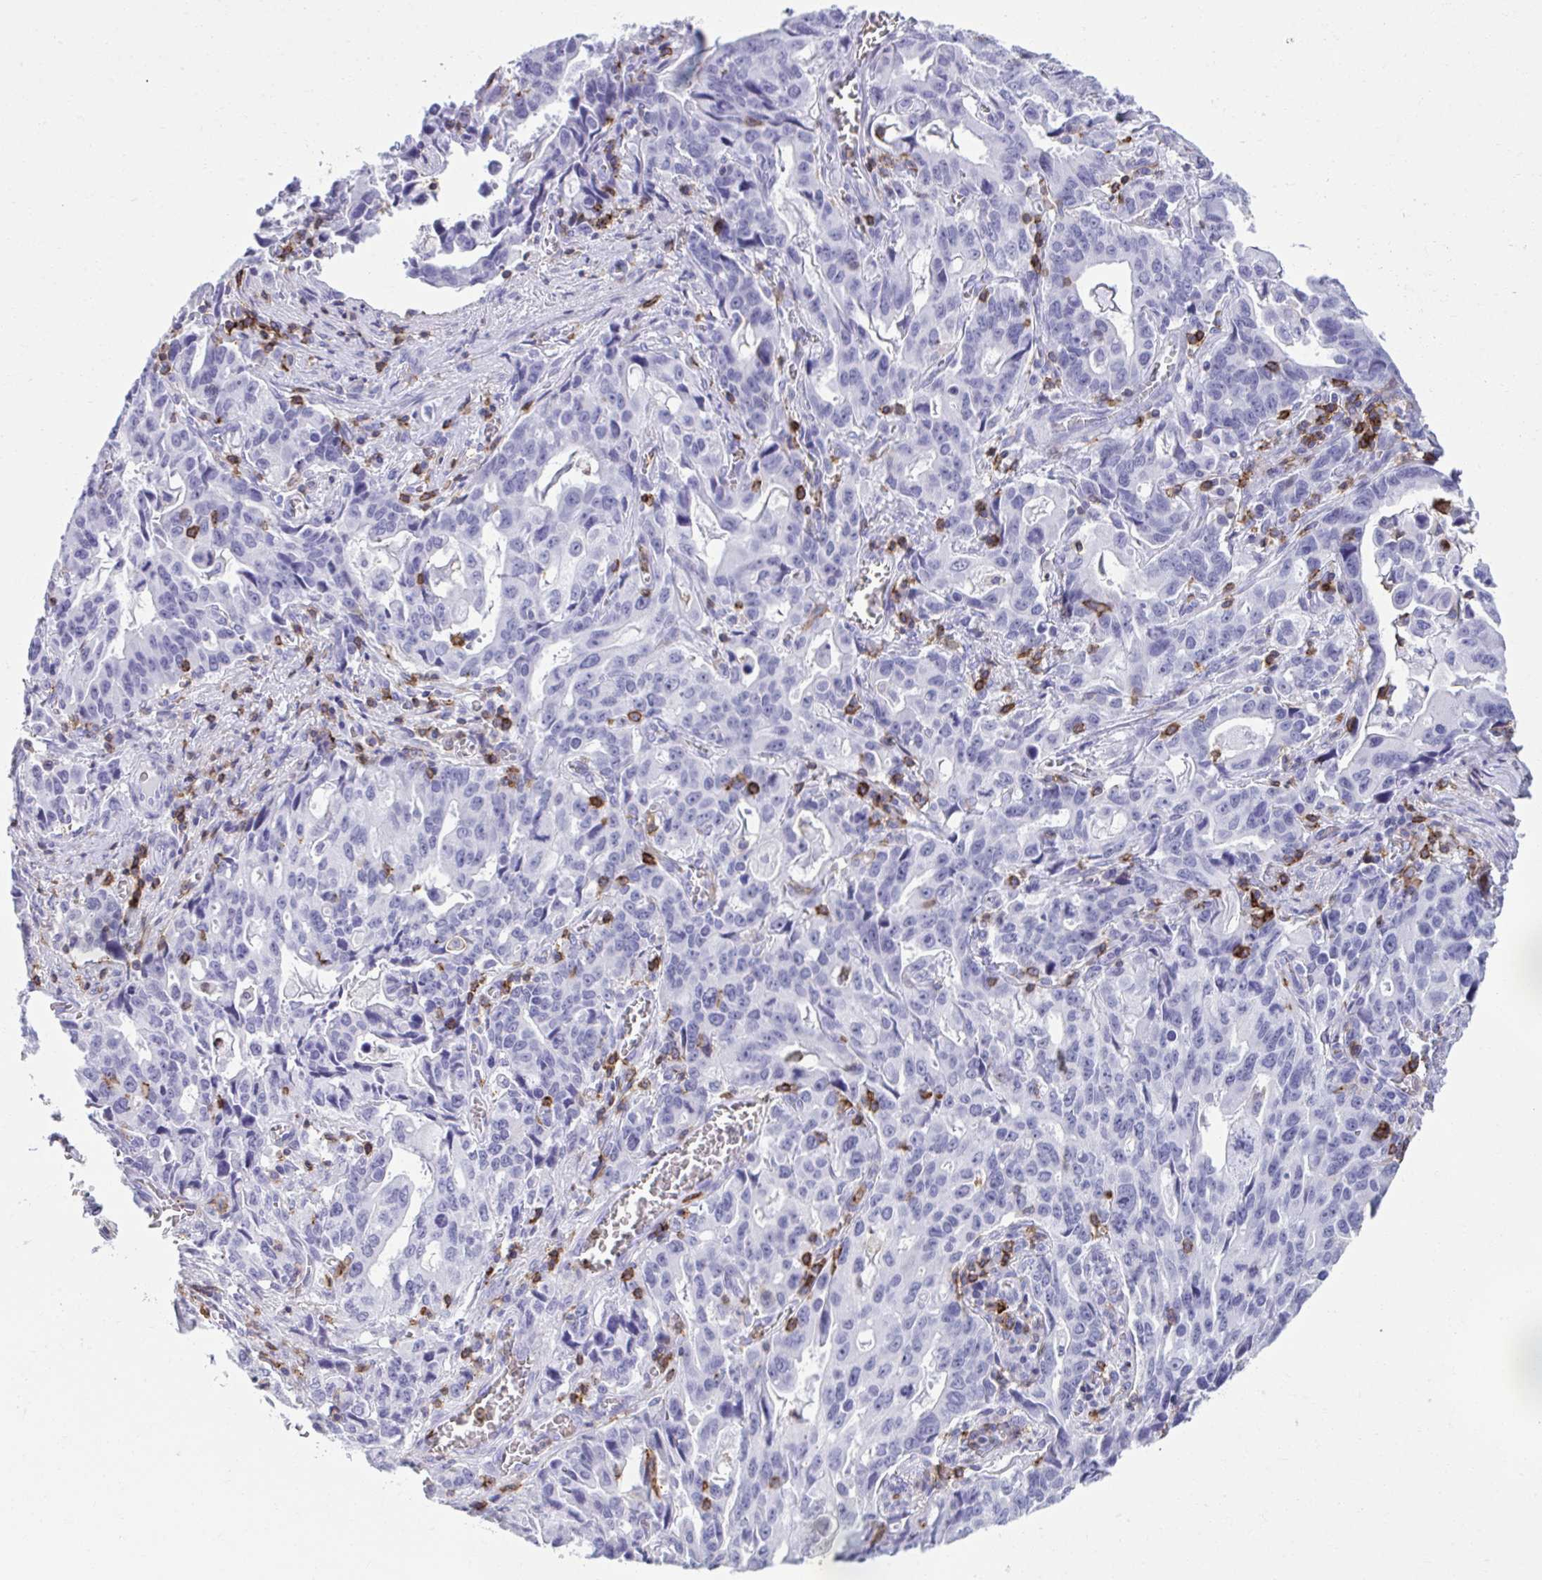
{"staining": {"intensity": "negative", "quantity": "none", "location": "none"}, "tissue": "stomach cancer", "cell_type": "Tumor cells", "image_type": "cancer", "snomed": [{"axis": "morphology", "description": "Adenocarcinoma, NOS"}, {"axis": "topography", "description": "Stomach, upper"}], "caption": "This is an immunohistochemistry histopathology image of stomach adenocarcinoma. There is no positivity in tumor cells.", "gene": "SPN", "patient": {"sex": "male", "age": 85}}